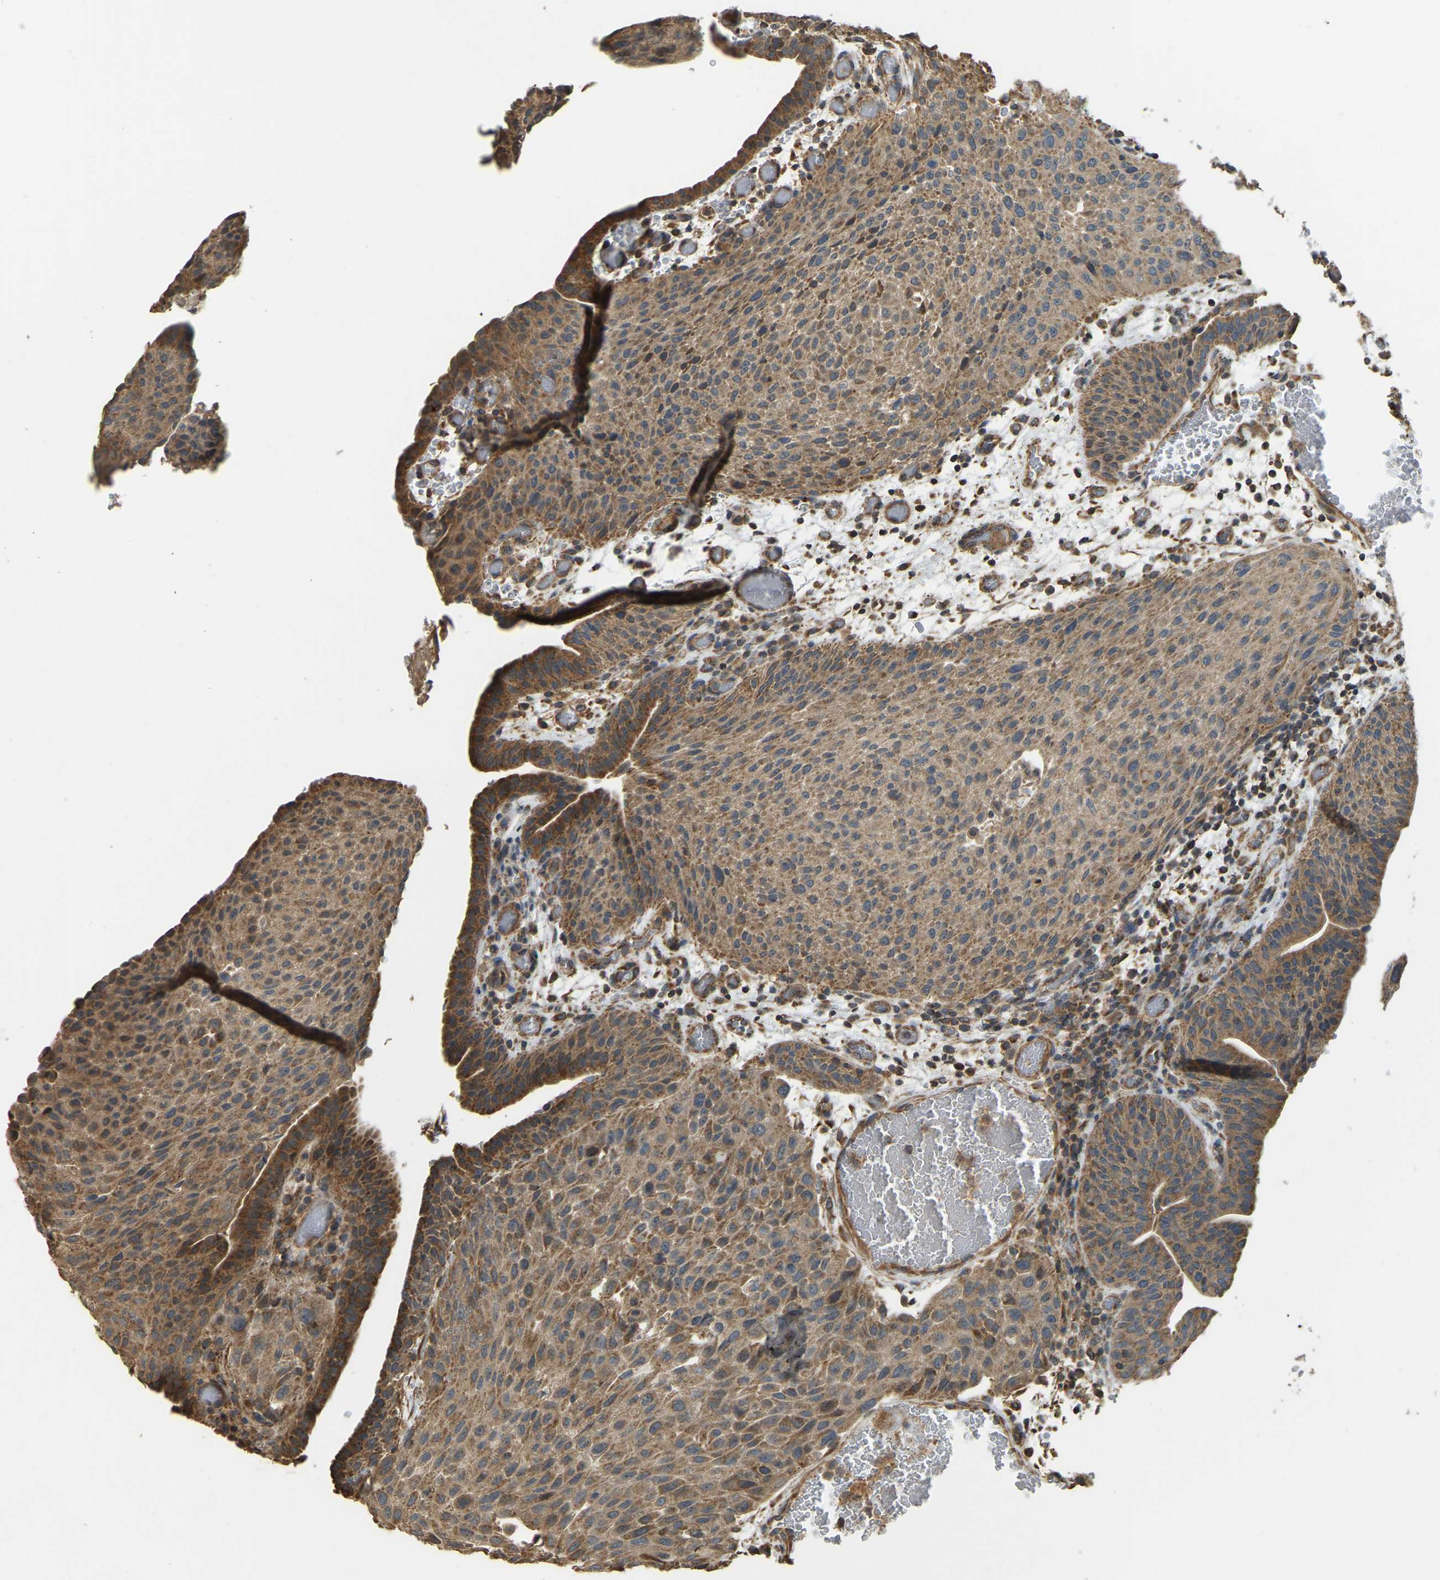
{"staining": {"intensity": "moderate", "quantity": ">75%", "location": "cytoplasmic/membranous"}, "tissue": "urothelial cancer", "cell_type": "Tumor cells", "image_type": "cancer", "snomed": [{"axis": "morphology", "description": "Urothelial carcinoma, Low grade"}, {"axis": "morphology", "description": "Urothelial carcinoma, High grade"}, {"axis": "topography", "description": "Urinary bladder"}], "caption": "Human urothelial carcinoma (low-grade) stained with a protein marker reveals moderate staining in tumor cells.", "gene": "GNG2", "patient": {"sex": "male", "age": 35}}